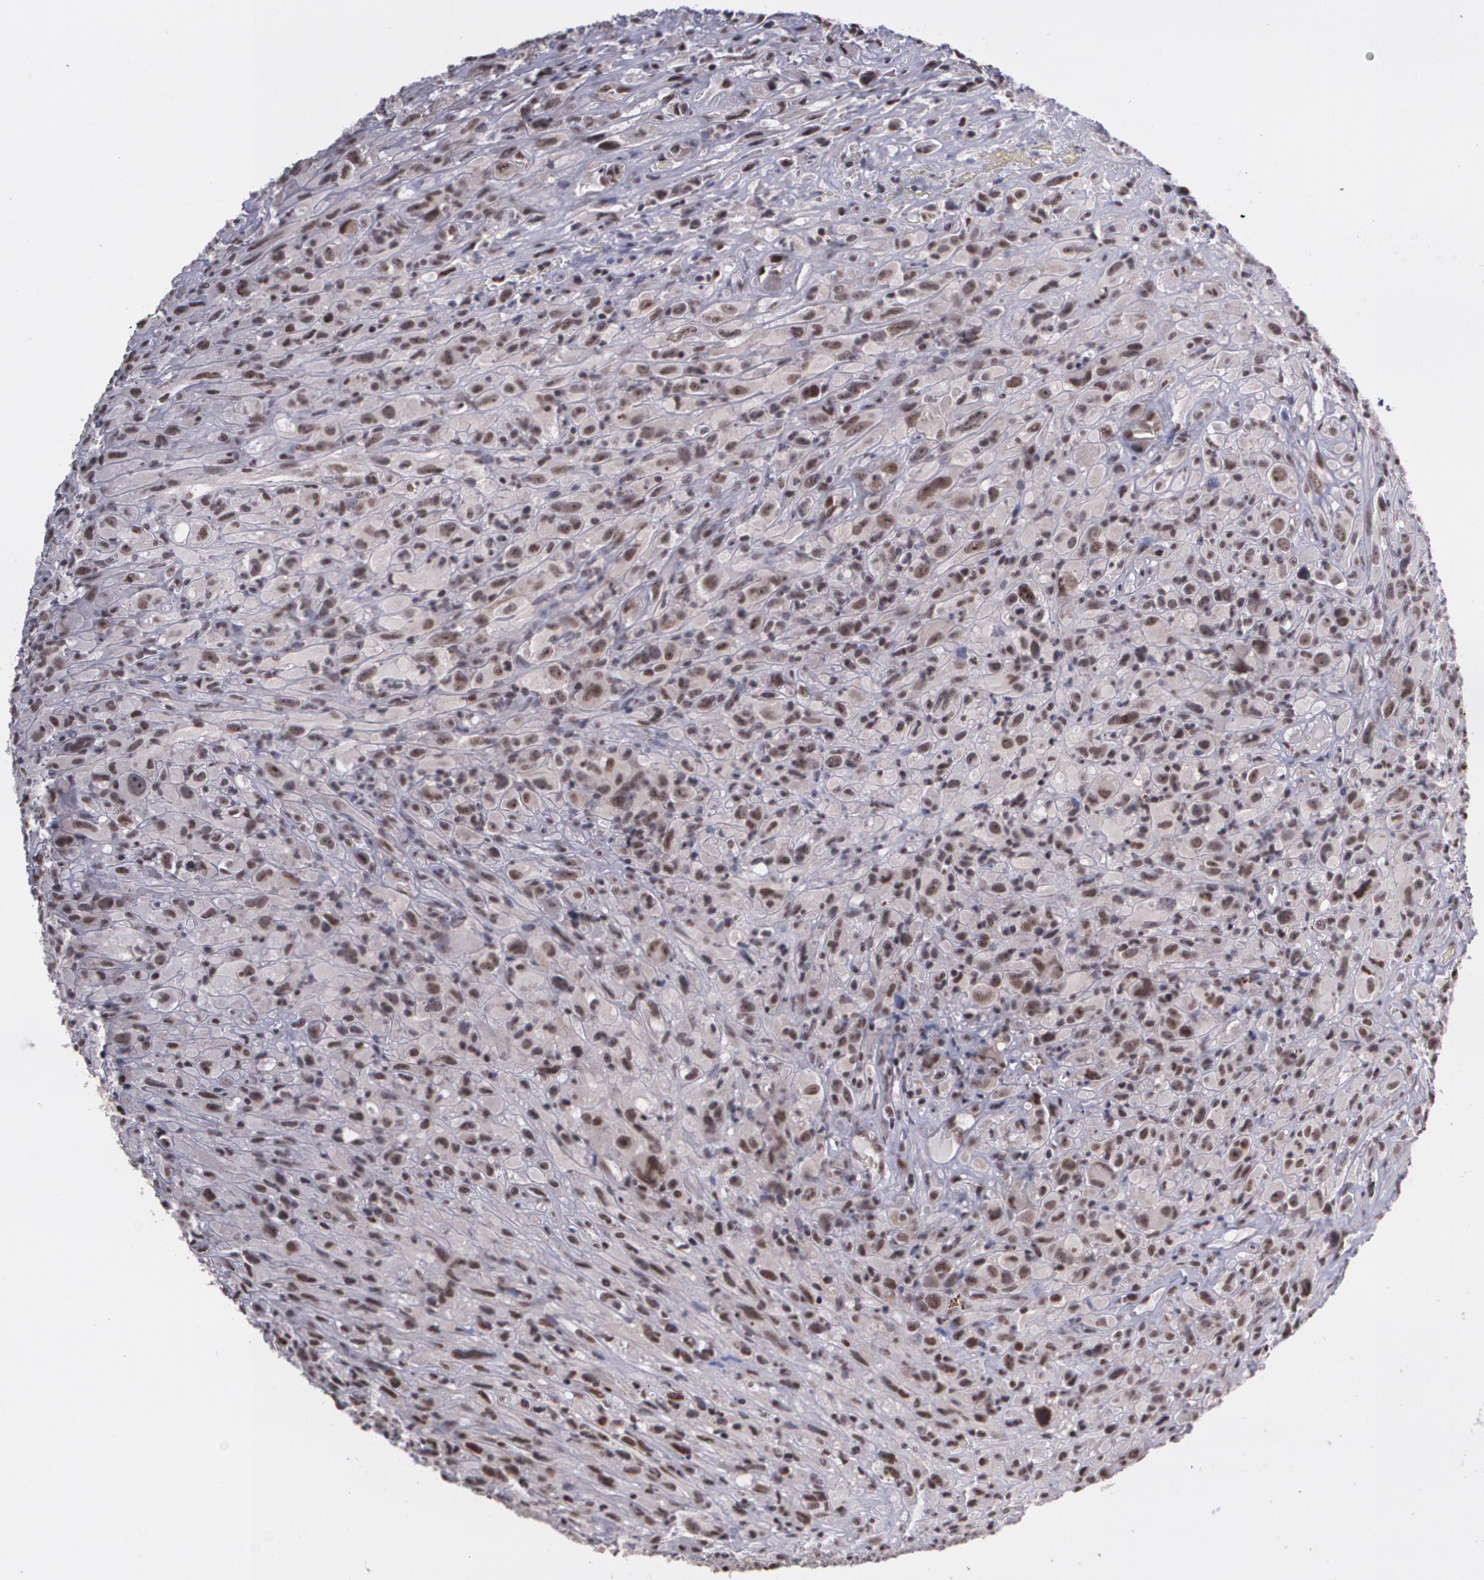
{"staining": {"intensity": "moderate", "quantity": ">75%", "location": "cytoplasmic/membranous,nuclear"}, "tissue": "glioma", "cell_type": "Tumor cells", "image_type": "cancer", "snomed": [{"axis": "morphology", "description": "Glioma, malignant, High grade"}, {"axis": "topography", "description": "Brain"}], "caption": "A micrograph of human high-grade glioma (malignant) stained for a protein reveals moderate cytoplasmic/membranous and nuclear brown staining in tumor cells. The staining was performed using DAB to visualize the protein expression in brown, while the nuclei were stained in blue with hematoxylin (Magnification: 20x).", "gene": "C6orf15", "patient": {"sex": "male", "age": 48}}